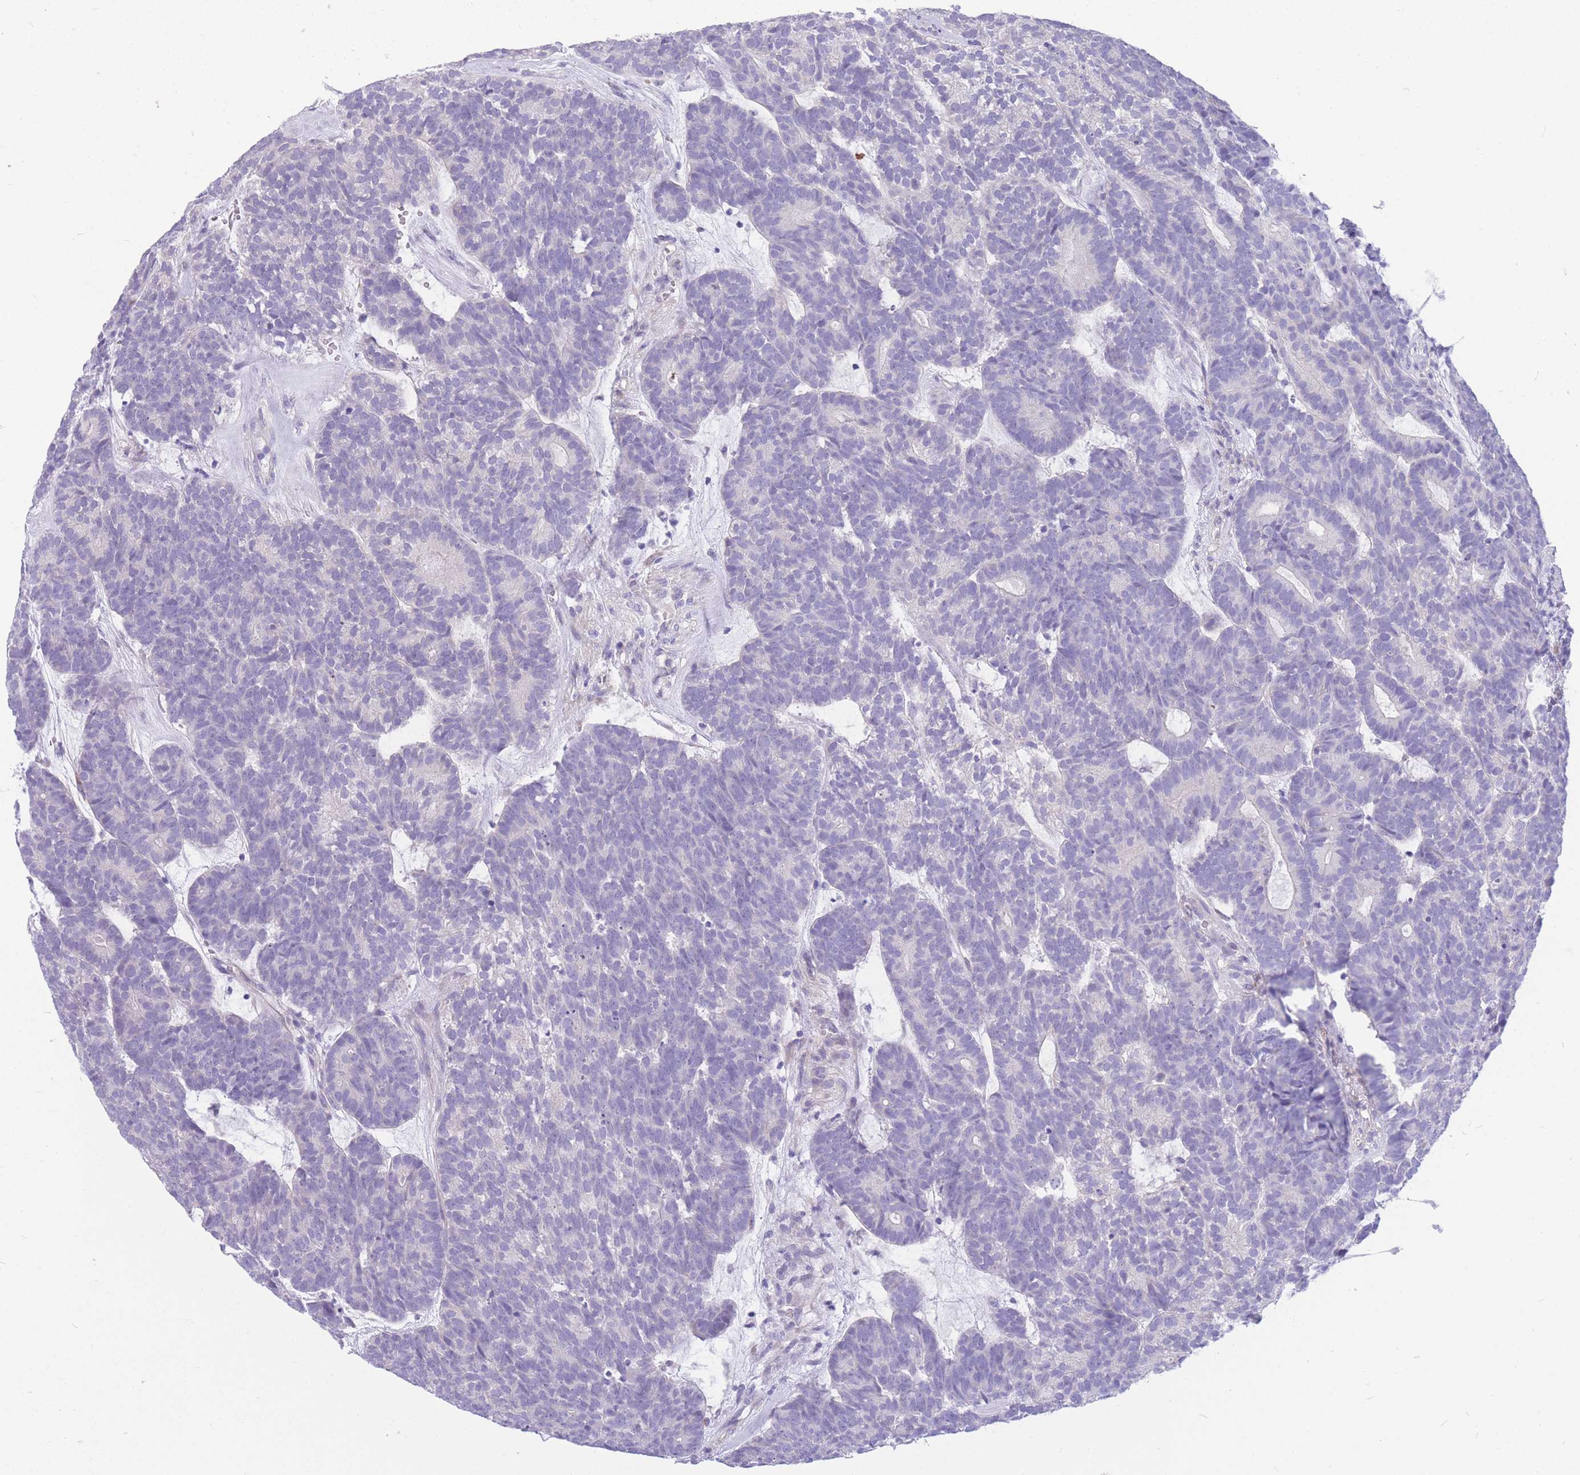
{"staining": {"intensity": "negative", "quantity": "none", "location": "none"}, "tissue": "head and neck cancer", "cell_type": "Tumor cells", "image_type": "cancer", "snomed": [{"axis": "morphology", "description": "Adenocarcinoma, NOS"}, {"axis": "topography", "description": "Head-Neck"}], "caption": "Immunohistochemistry (IHC) image of head and neck adenocarcinoma stained for a protein (brown), which displays no staining in tumor cells.", "gene": "ZNF311", "patient": {"sex": "female", "age": 81}}